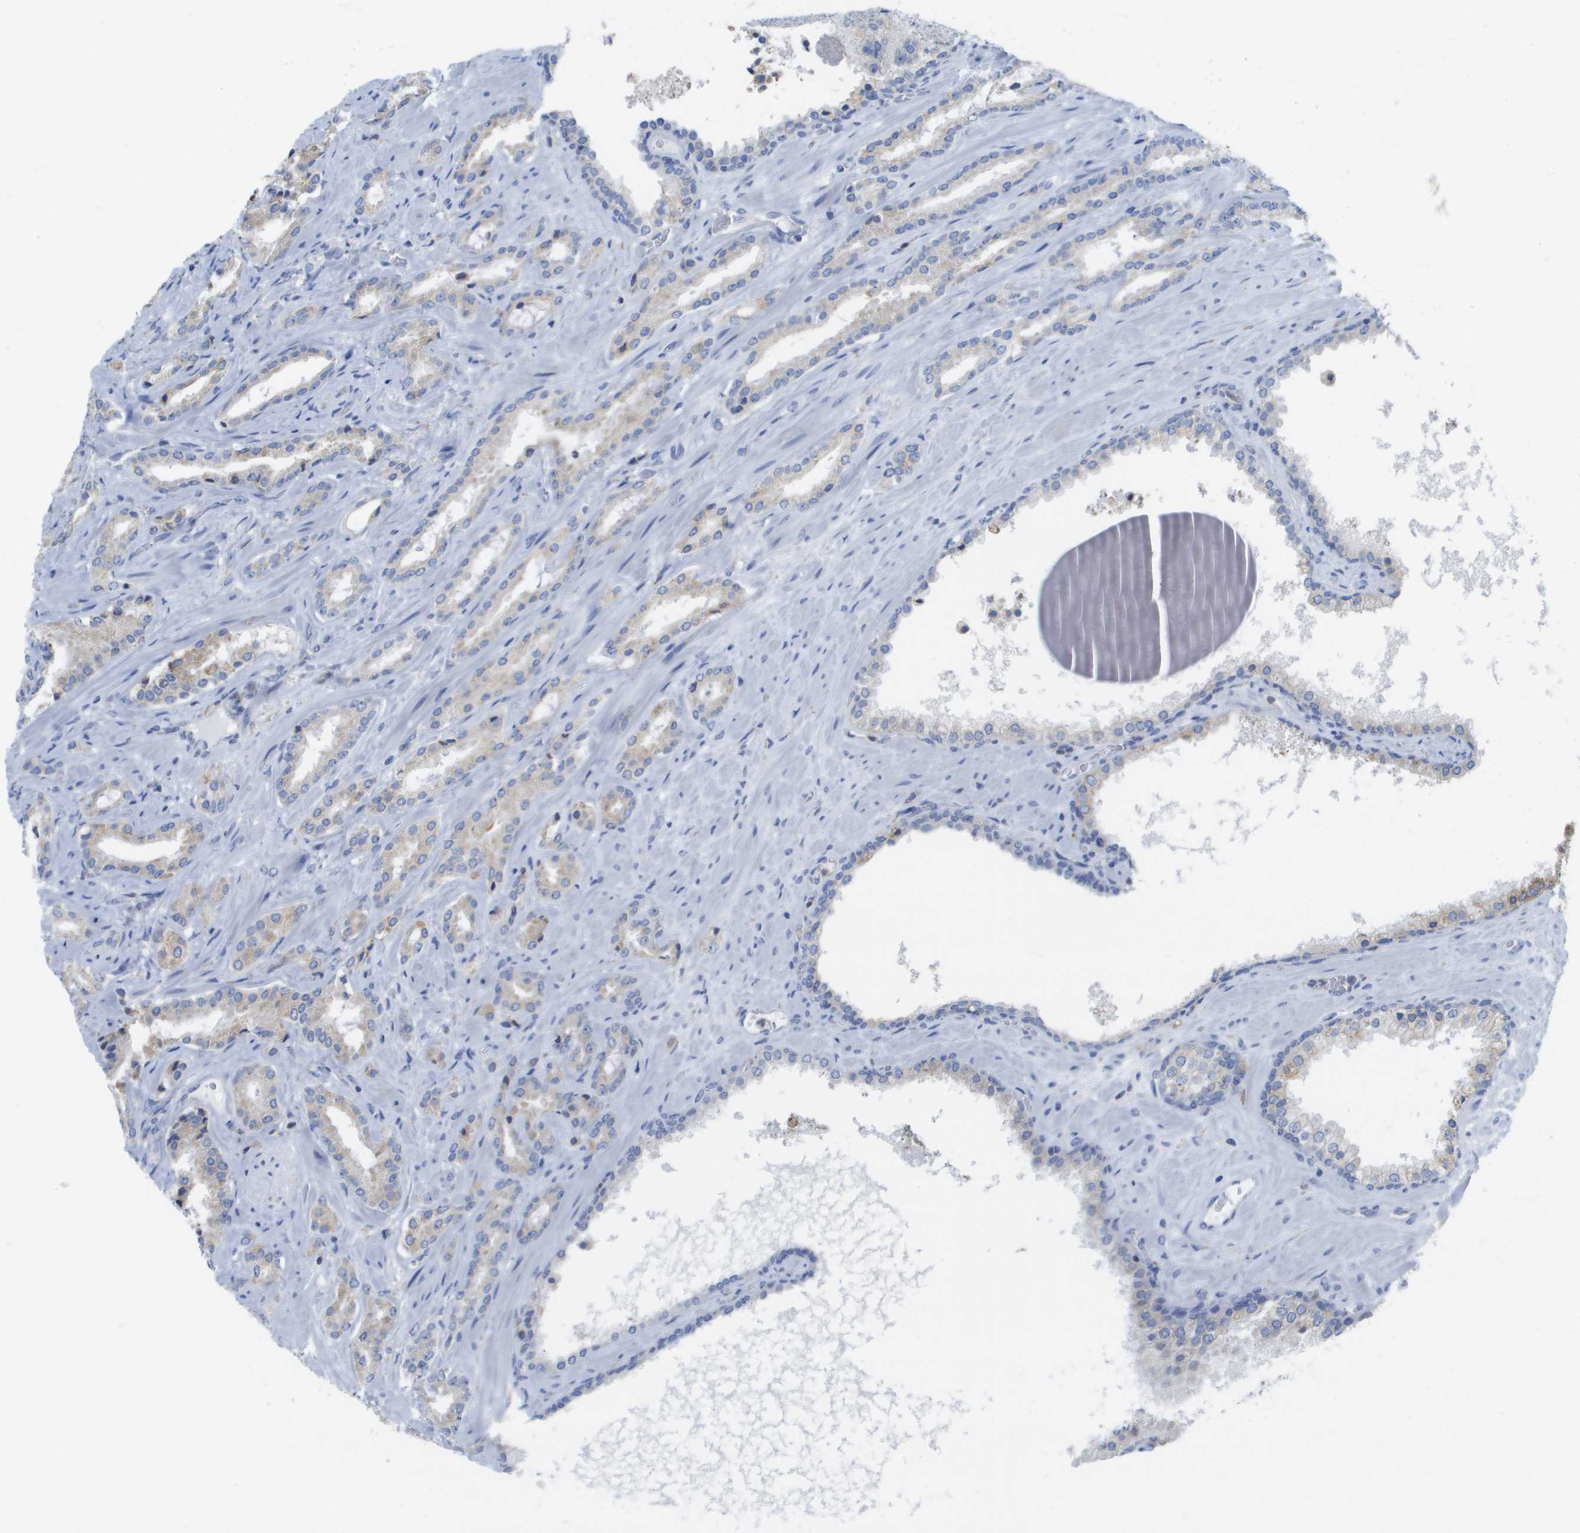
{"staining": {"intensity": "weak", "quantity": "25%-75%", "location": "cytoplasmic/membranous"}, "tissue": "prostate cancer", "cell_type": "Tumor cells", "image_type": "cancer", "snomed": [{"axis": "morphology", "description": "Adenocarcinoma, High grade"}, {"axis": "topography", "description": "Prostate"}], "caption": "Tumor cells reveal weak cytoplasmic/membranous staining in about 25%-75% of cells in high-grade adenocarcinoma (prostate).", "gene": "SDR42E1", "patient": {"sex": "male", "age": 64}}